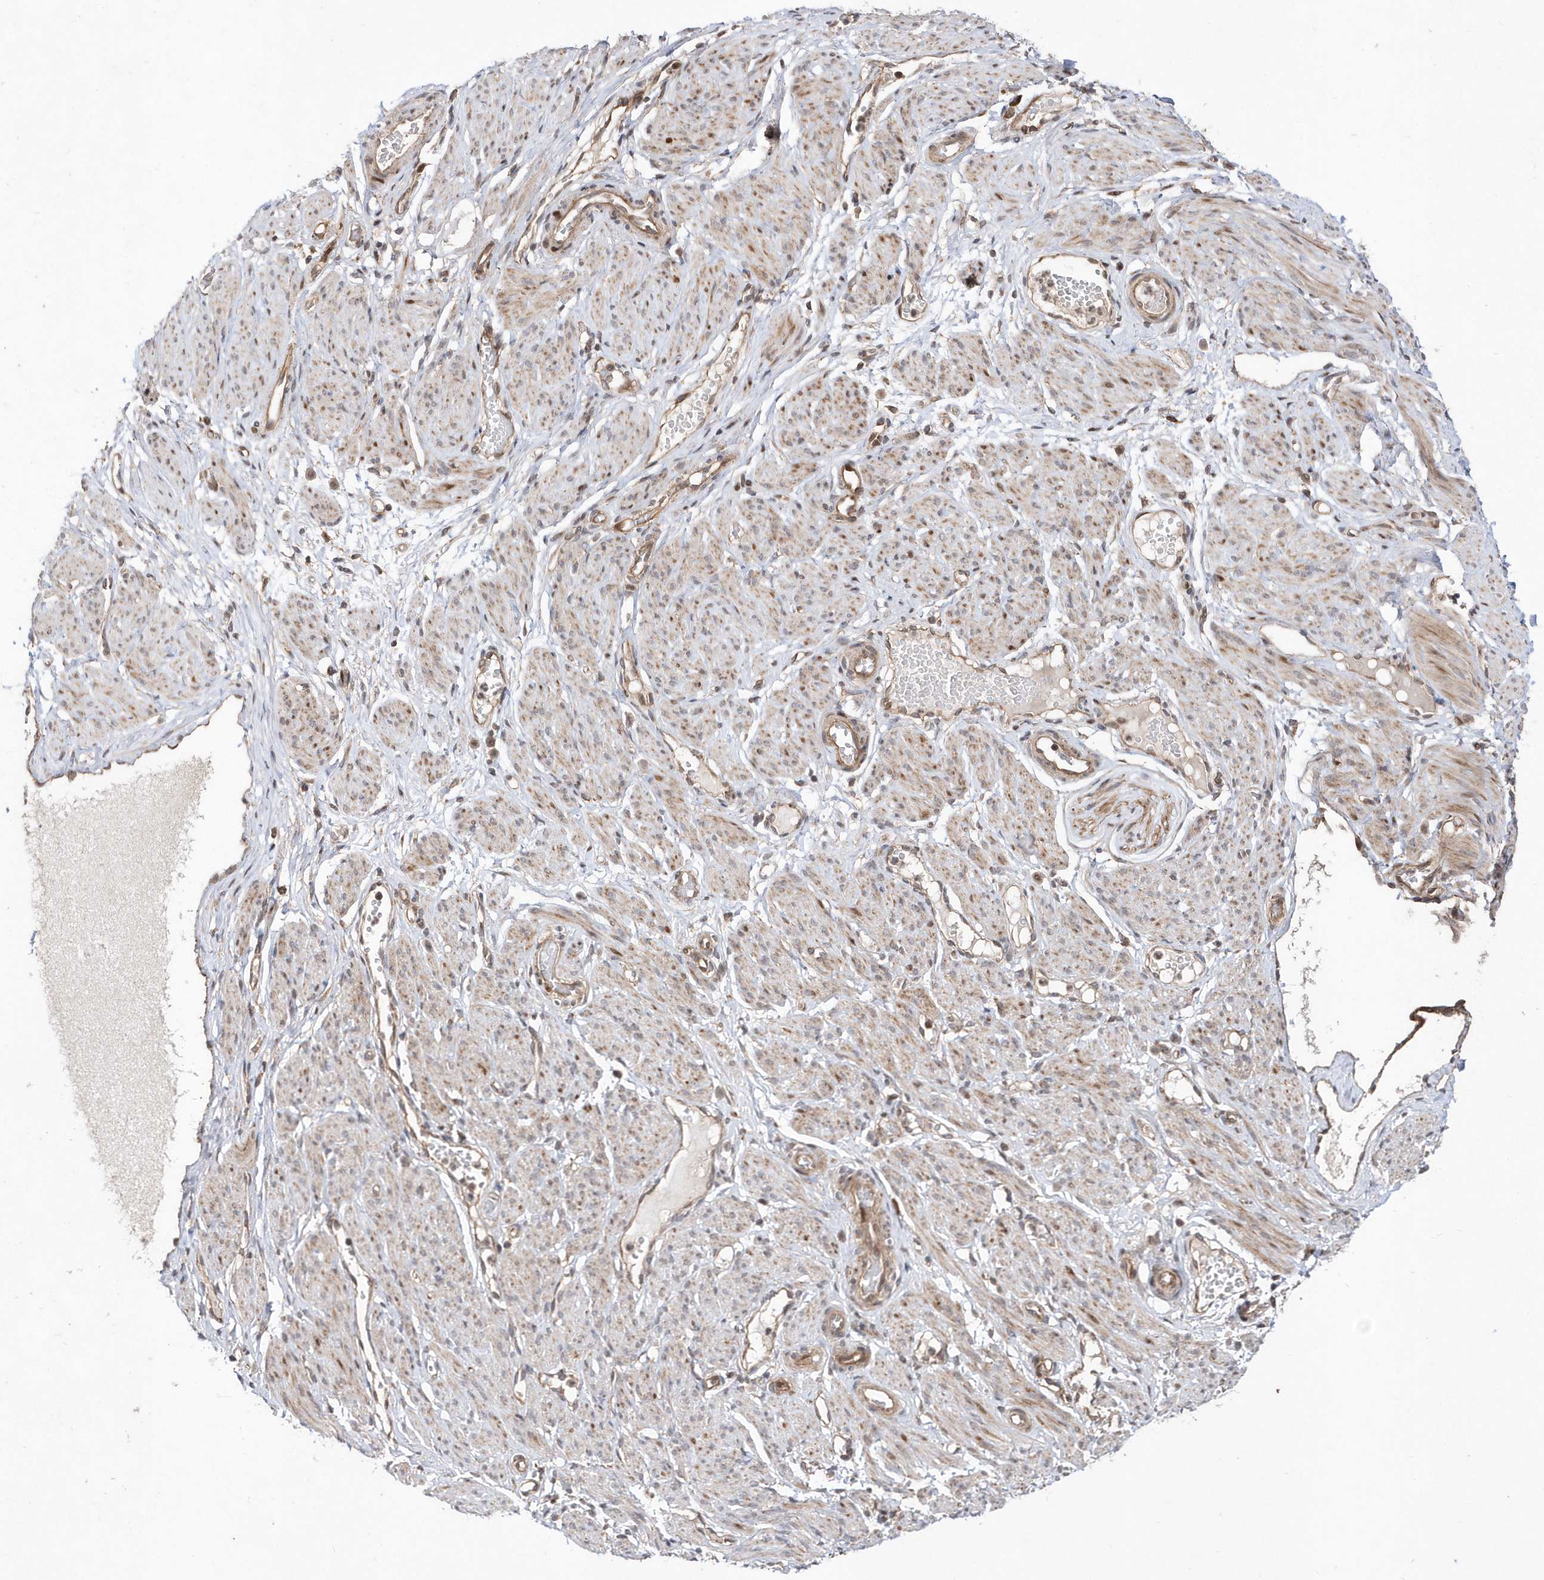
{"staining": {"intensity": "moderate", "quantity": "25%-75%", "location": "cytoplasmic/membranous,nuclear"}, "tissue": "adipose tissue", "cell_type": "Adipocytes", "image_type": "normal", "snomed": [{"axis": "morphology", "description": "Normal tissue, NOS"}, {"axis": "topography", "description": "Smooth muscle"}, {"axis": "topography", "description": "Peripheral nerve tissue"}], "caption": "Approximately 25%-75% of adipocytes in normal human adipose tissue exhibit moderate cytoplasmic/membranous,nuclear protein staining as visualized by brown immunohistochemical staining.", "gene": "DALRD3", "patient": {"sex": "female", "age": 39}}